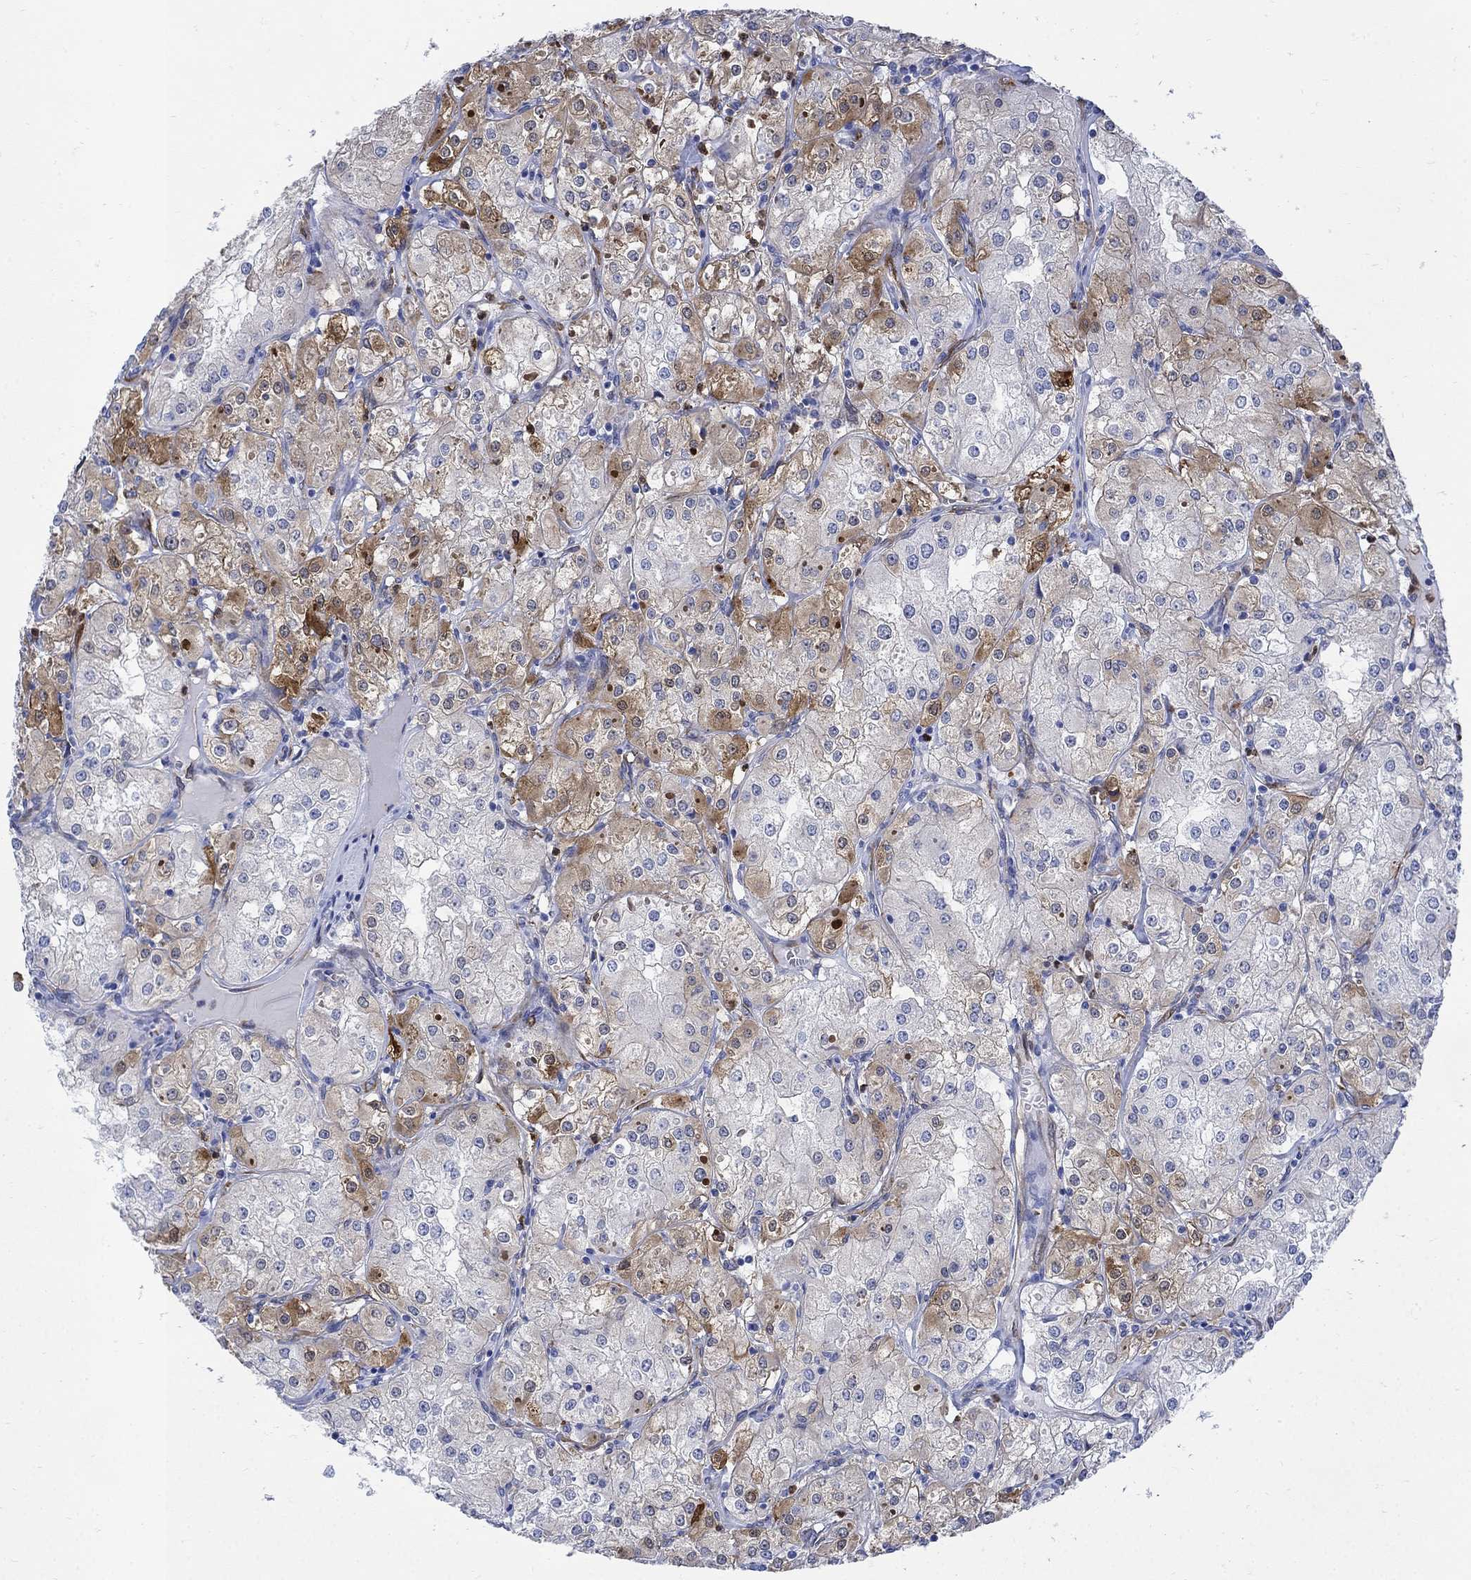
{"staining": {"intensity": "strong", "quantity": "<25%", "location": "cytoplasmic/membranous"}, "tissue": "renal cancer", "cell_type": "Tumor cells", "image_type": "cancer", "snomed": [{"axis": "morphology", "description": "Adenocarcinoma, NOS"}, {"axis": "topography", "description": "Kidney"}], "caption": "Immunohistochemistry of renal adenocarcinoma shows medium levels of strong cytoplasmic/membranous expression in about <25% of tumor cells. The staining was performed using DAB to visualize the protein expression in brown, while the nuclei were stained in blue with hematoxylin (Magnification: 20x).", "gene": "TGM2", "patient": {"sex": "male", "age": 77}}